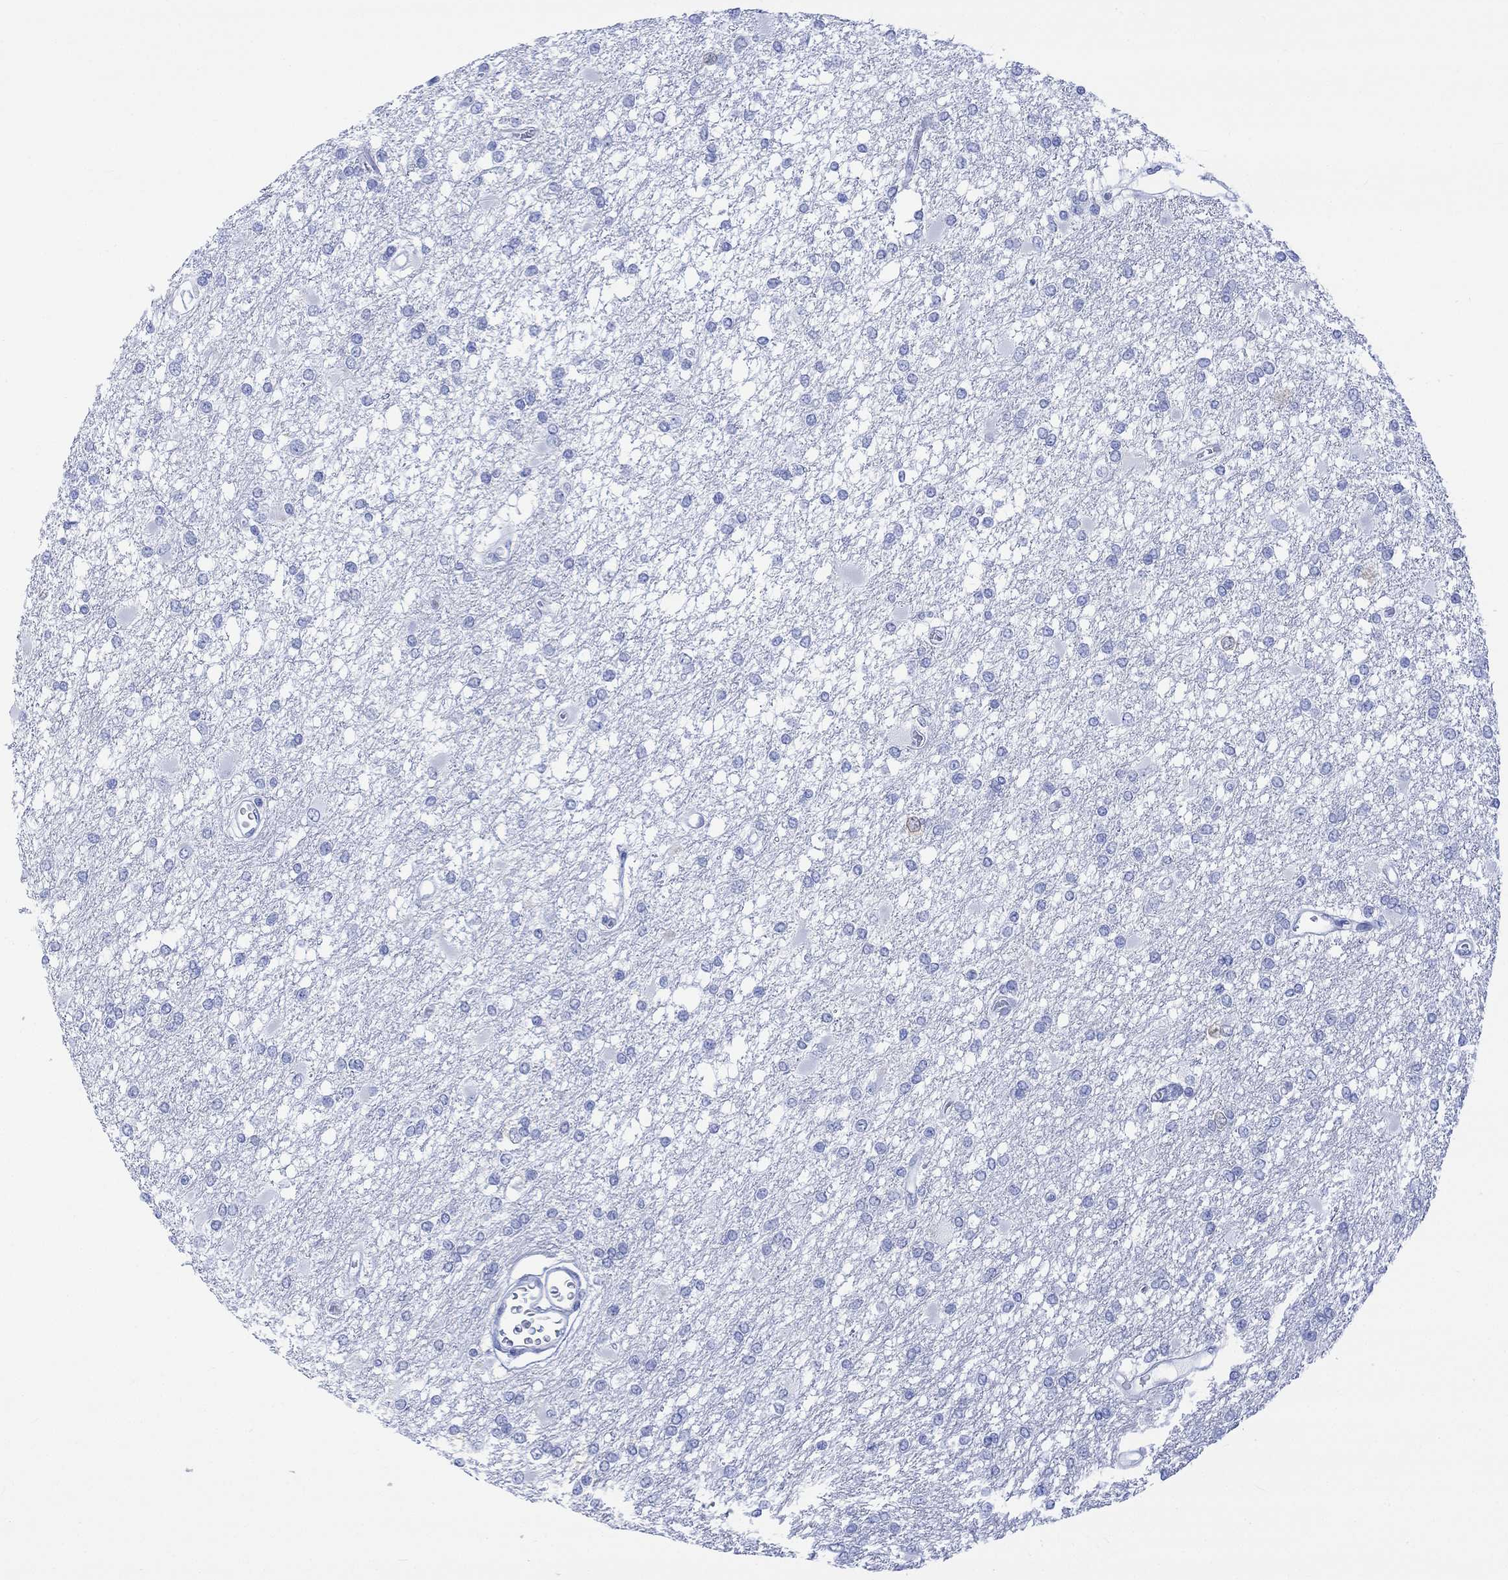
{"staining": {"intensity": "negative", "quantity": "none", "location": "none"}, "tissue": "glioma", "cell_type": "Tumor cells", "image_type": "cancer", "snomed": [{"axis": "morphology", "description": "Glioma, malignant, High grade"}, {"axis": "topography", "description": "Cerebral cortex"}], "caption": "A histopathology image of human glioma is negative for staining in tumor cells.", "gene": "CELF4", "patient": {"sex": "male", "age": 79}}